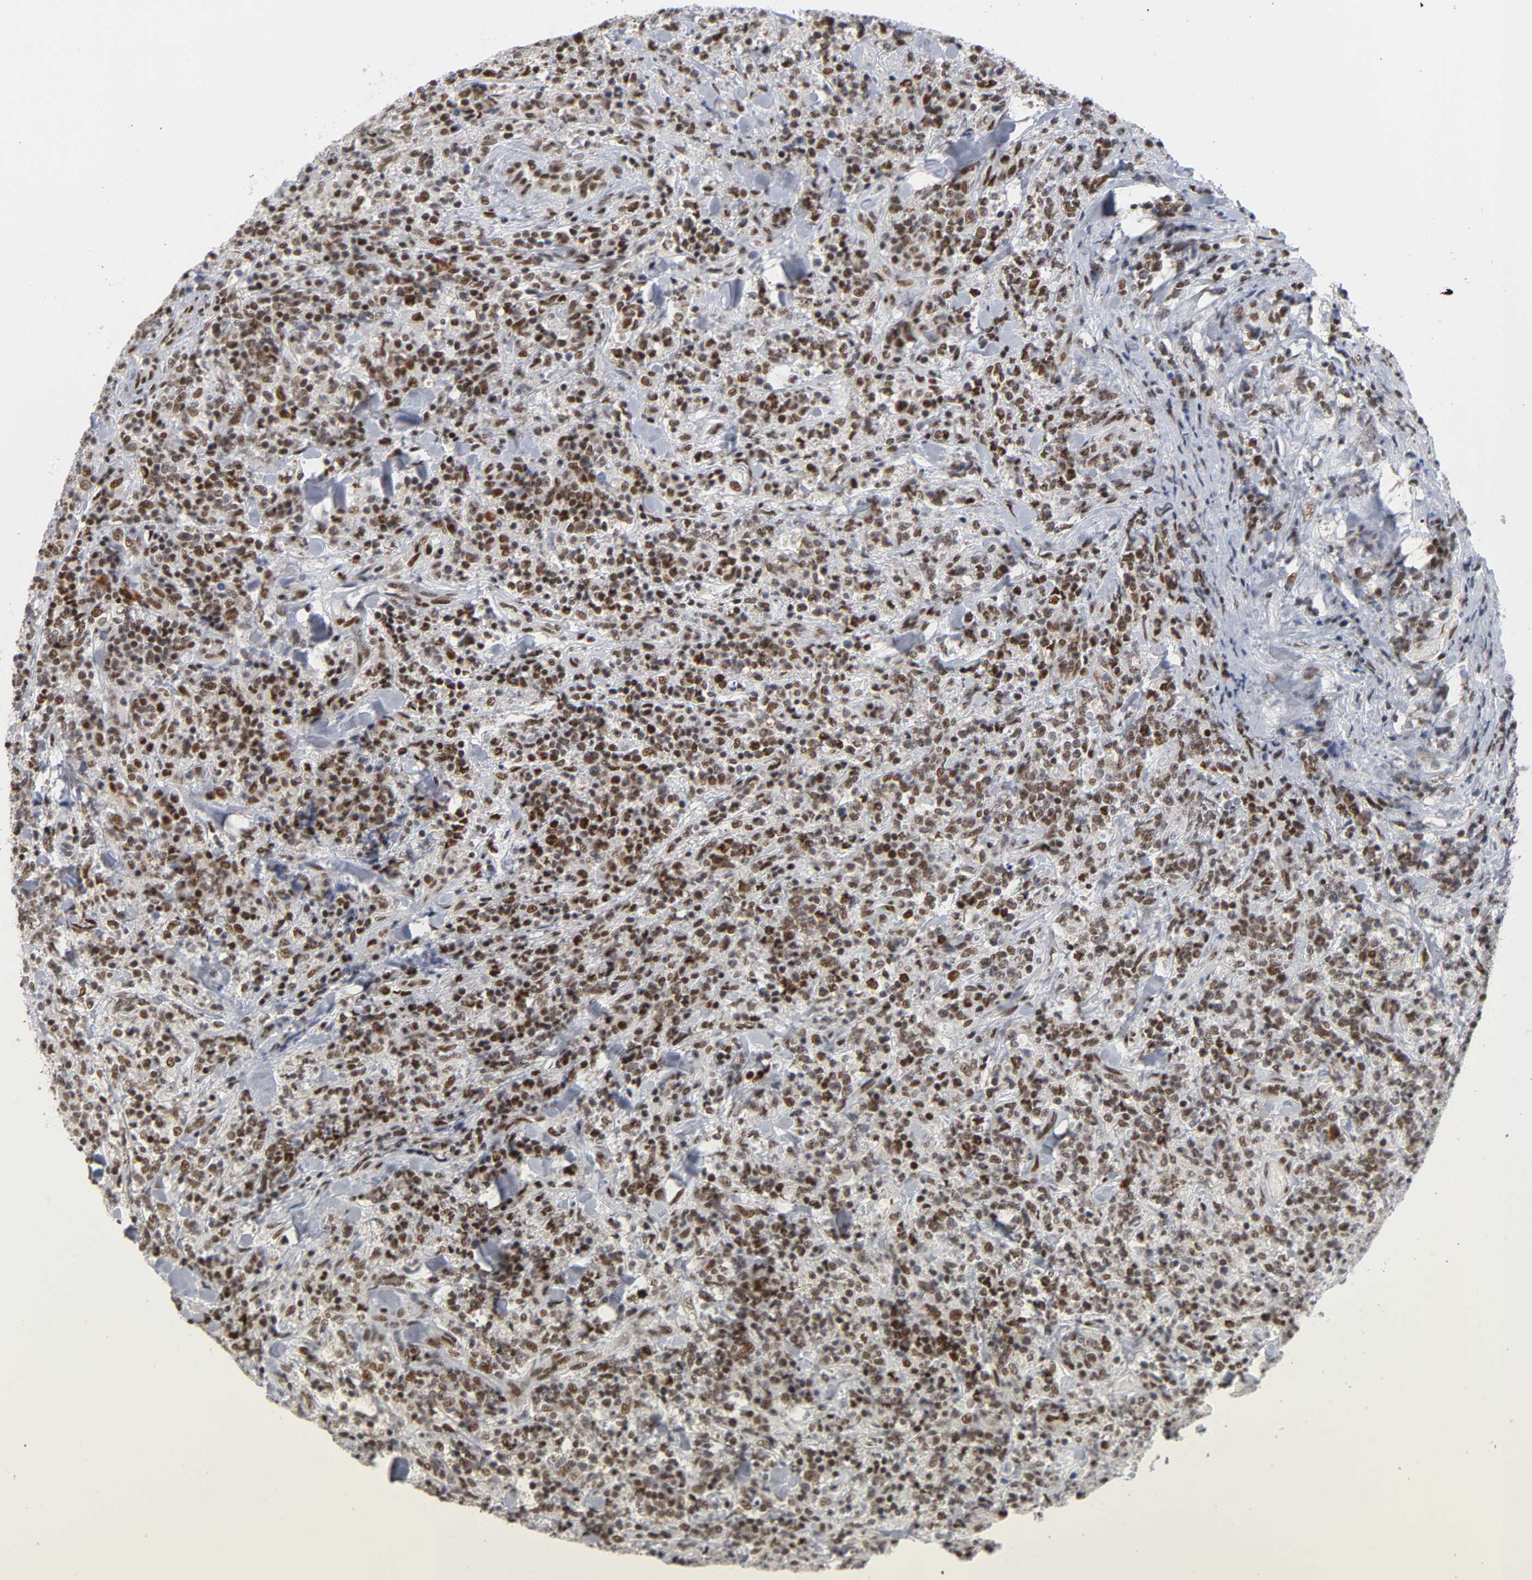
{"staining": {"intensity": "strong", "quantity": ">75%", "location": "nuclear"}, "tissue": "lymphoma", "cell_type": "Tumor cells", "image_type": "cancer", "snomed": [{"axis": "morphology", "description": "Malignant lymphoma, non-Hodgkin's type, High grade"}, {"axis": "topography", "description": "Soft tissue"}], "caption": "IHC image of human malignant lymphoma, non-Hodgkin's type (high-grade) stained for a protein (brown), which demonstrates high levels of strong nuclear positivity in approximately >75% of tumor cells.", "gene": "CREBBP", "patient": {"sex": "male", "age": 18}}